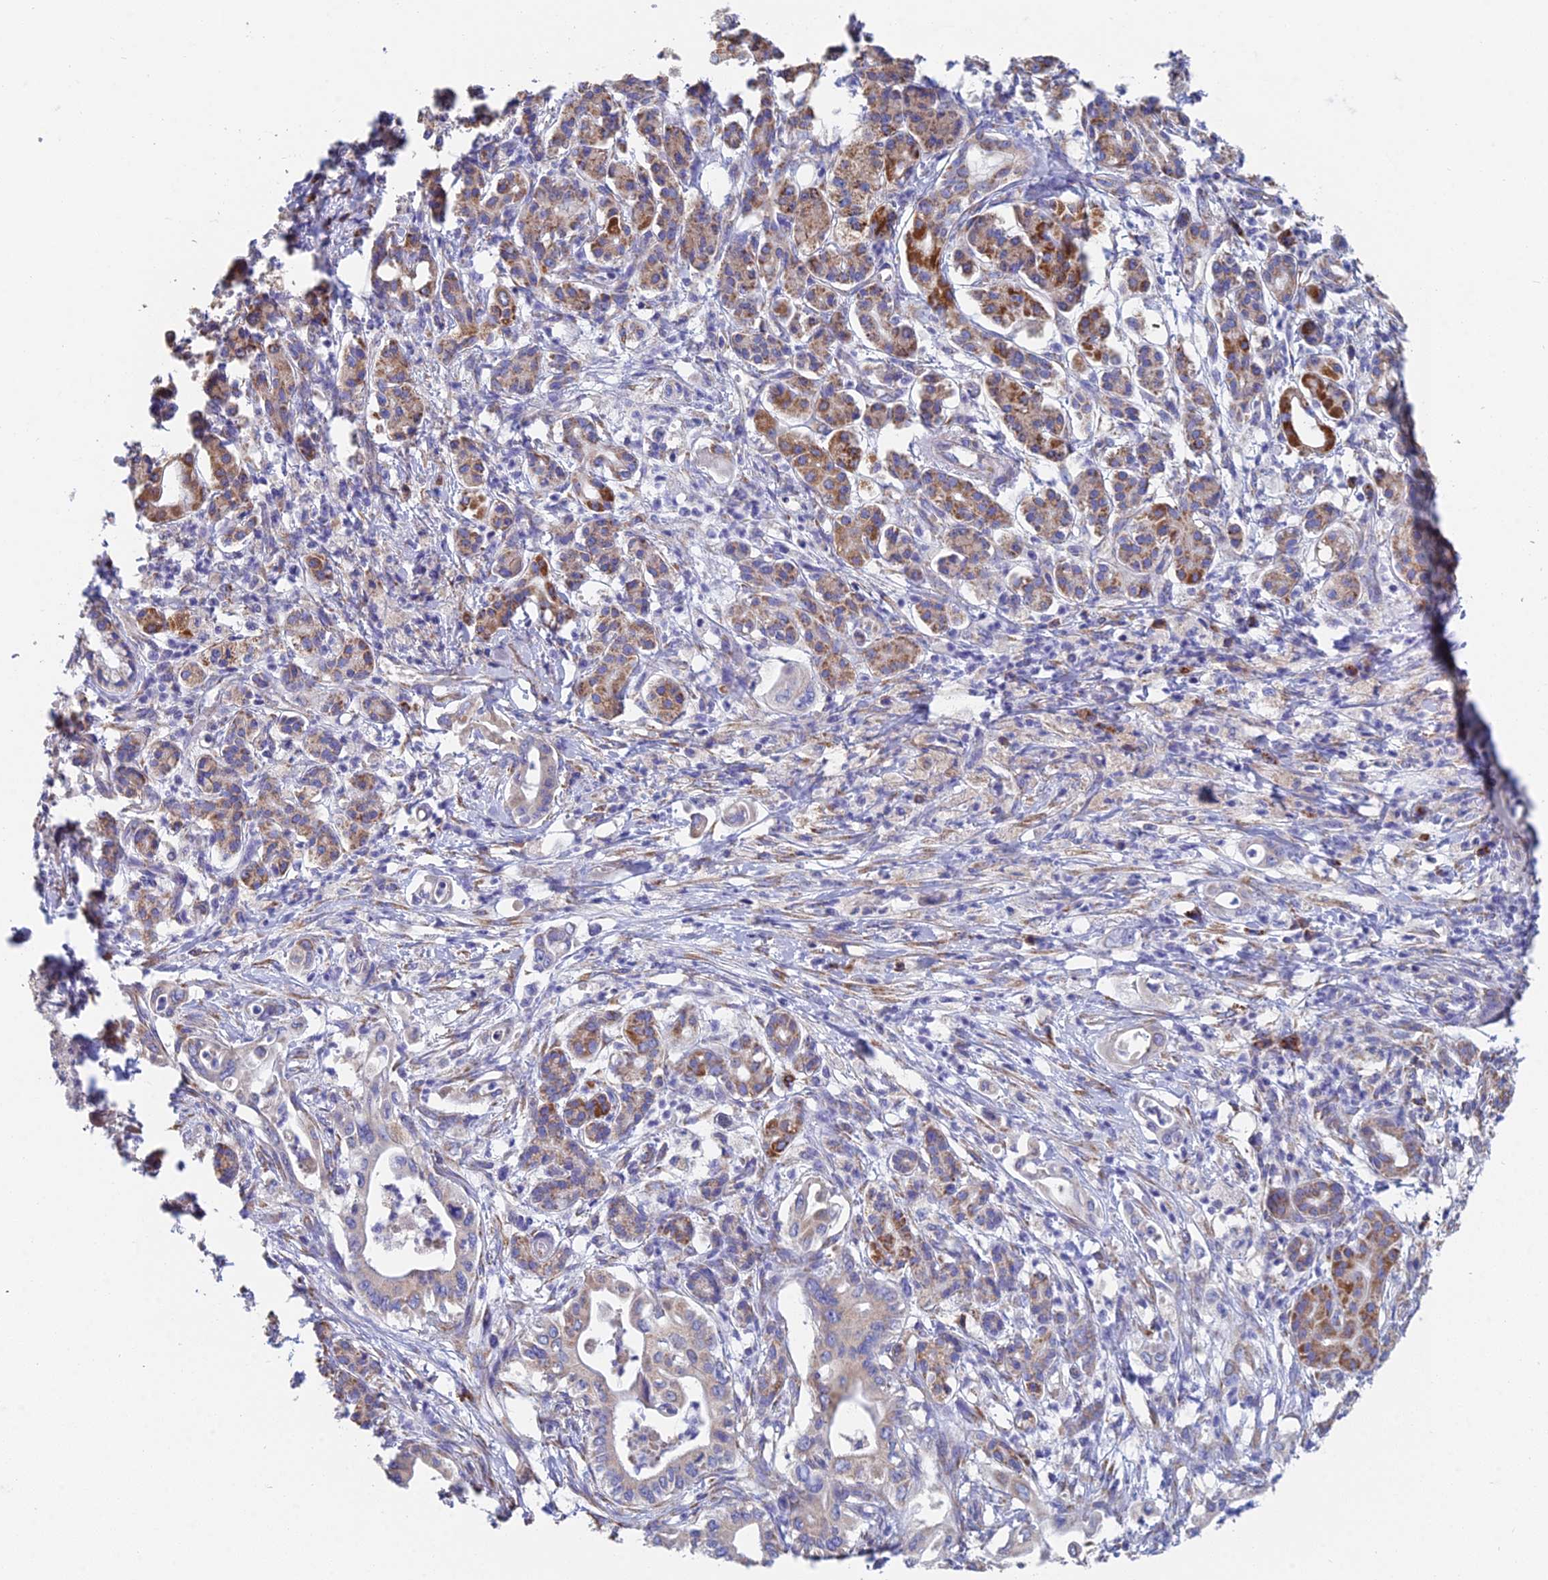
{"staining": {"intensity": "moderate", "quantity": "<25%", "location": "cytoplasmic/membranous"}, "tissue": "pancreatic cancer", "cell_type": "Tumor cells", "image_type": "cancer", "snomed": [{"axis": "morphology", "description": "Adenocarcinoma, NOS"}, {"axis": "topography", "description": "Pancreas"}], "caption": "Pancreatic cancer (adenocarcinoma) stained for a protein (brown) shows moderate cytoplasmic/membranous positive positivity in approximately <25% of tumor cells.", "gene": "CRACR2B", "patient": {"sex": "female", "age": 77}}